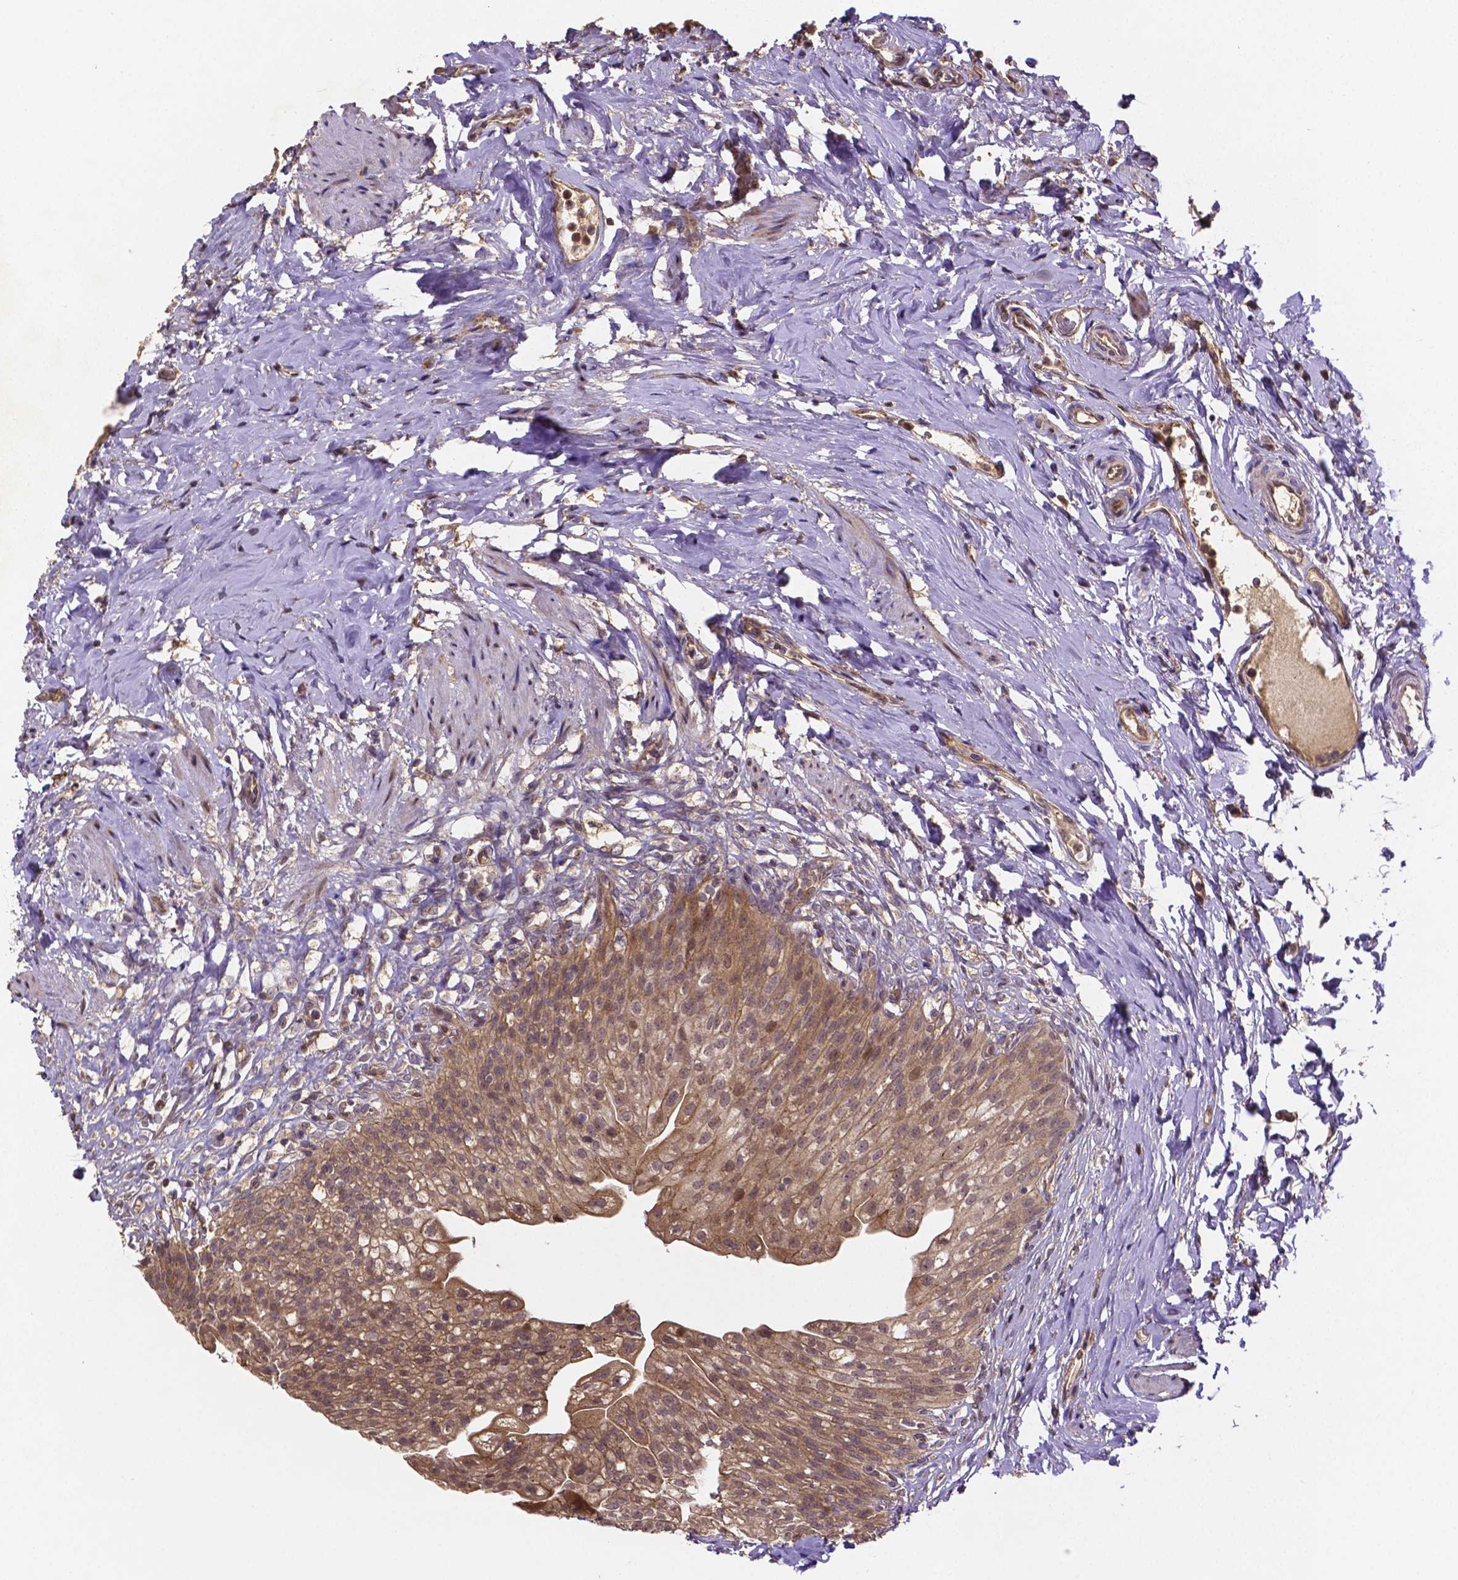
{"staining": {"intensity": "moderate", "quantity": ">75%", "location": "cytoplasmic/membranous,nuclear"}, "tissue": "urinary bladder", "cell_type": "Urothelial cells", "image_type": "normal", "snomed": [{"axis": "morphology", "description": "Normal tissue, NOS"}, {"axis": "topography", "description": "Urinary bladder"}, {"axis": "topography", "description": "Prostate"}], "caption": "This micrograph reveals benign urinary bladder stained with IHC to label a protein in brown. The cytoplasmic/membranous,nuclear of urothelial cells show moderate positivity for the protein. Nuclei are counter-stained blue.", "gene": "RNF123", "patient": {"sex": "male", "age": 76}}